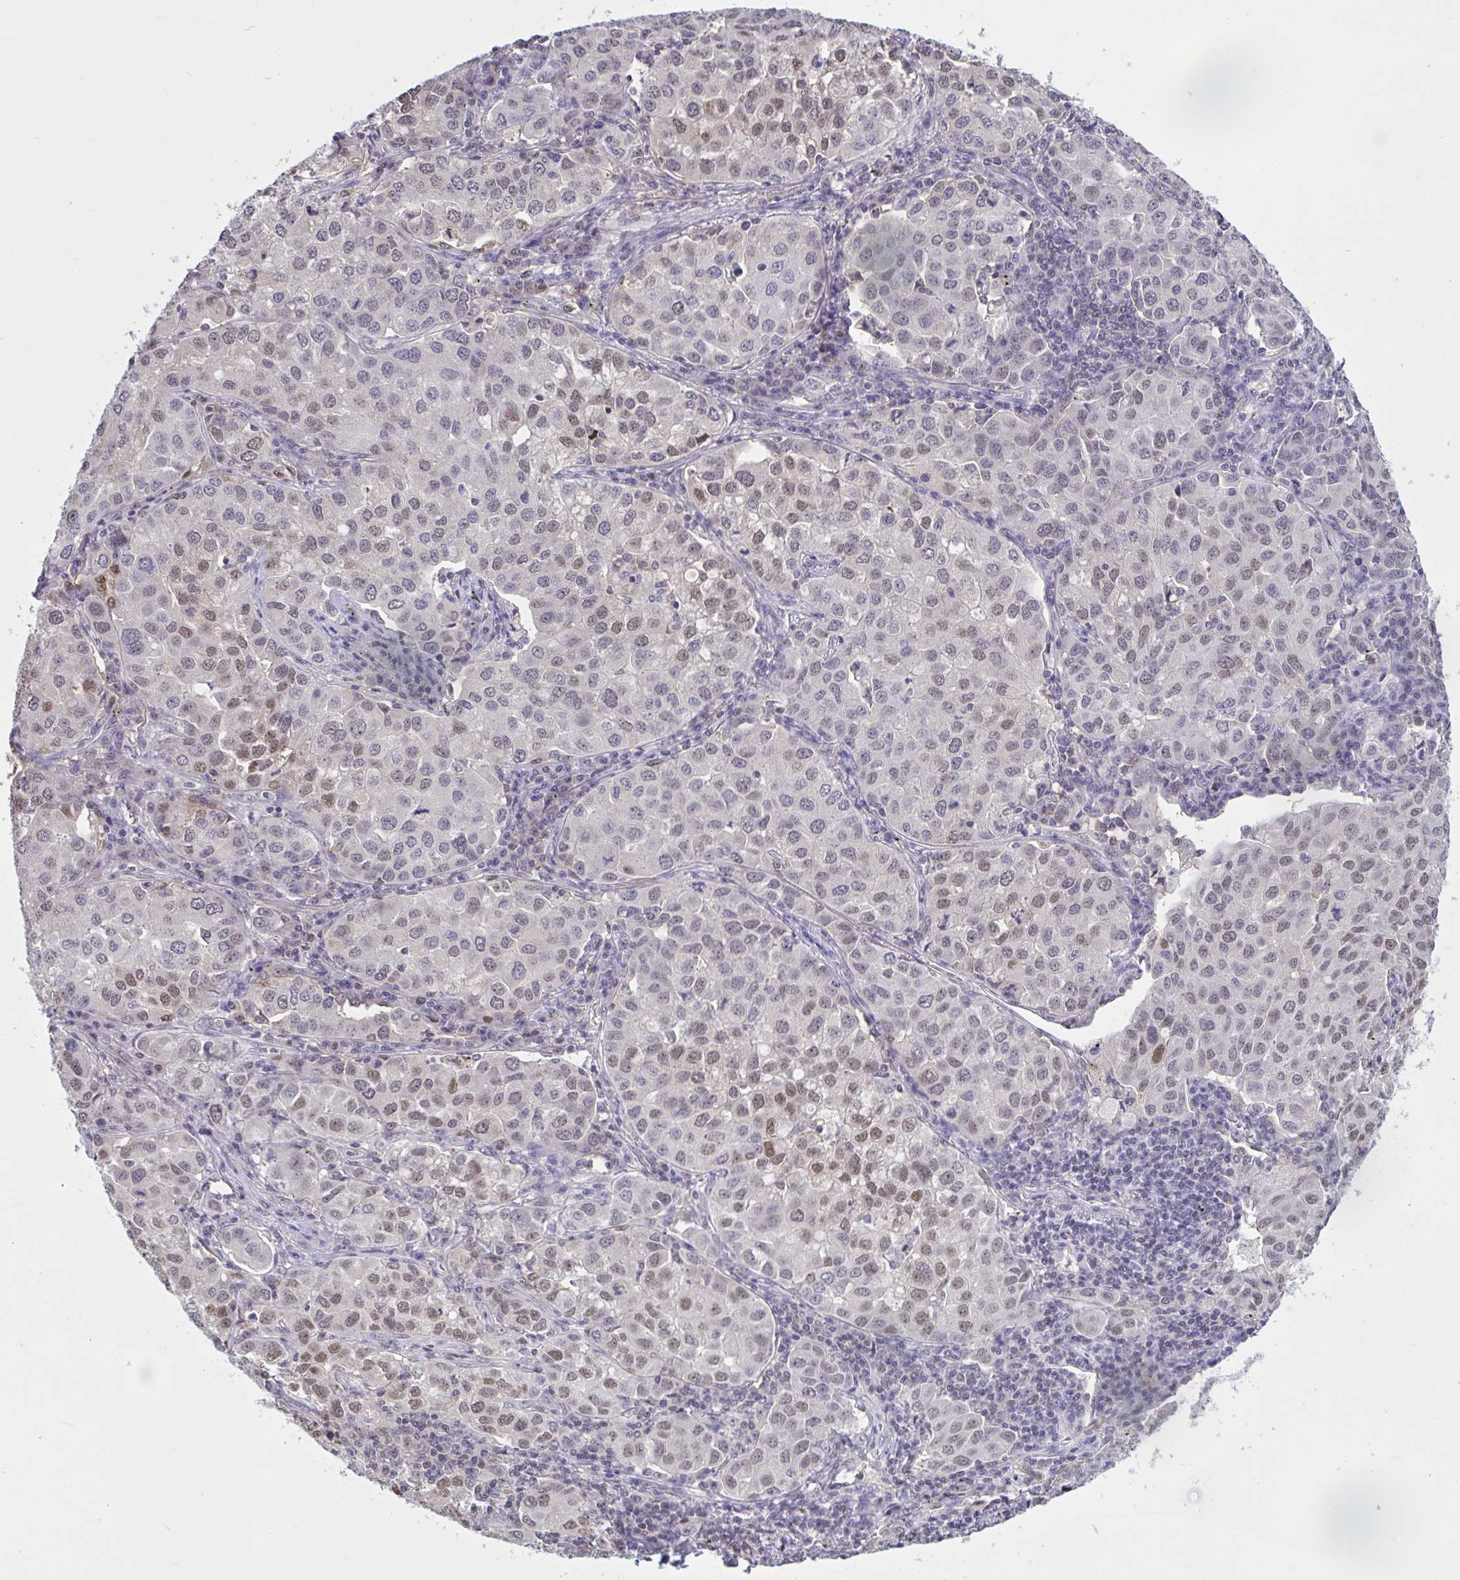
{"staining": {"intensity": "moderate", "quantity": "25%-75%", "location": "nuclear"}, "tissue": "lung cancer", "cell_type": "Tumor cells", "image_type": "cancer", "snomed": [{"axis": "morphology", "description": "Adenocarcinoma, NOS"}, {"axis": "morphology", "description": "Adenocarcinoma, metastatic, NOS"}, {"axis": "topography", "description": "Lymph node"}, {"axis": "topography", "description": "Lung"}], "caption": "Immunohistochemical staining of human adenocarcinoma (lung) exhibits medium levels of moderate nuclear staining in about 25%-75% of tumor cells. The staining is performed using DAB brown chromogen to label protein expression. The nuclei are counter-stained blue using hematoxylin.", "gene": "RBL1", "patient": {"sex": "female", "age": 65}}